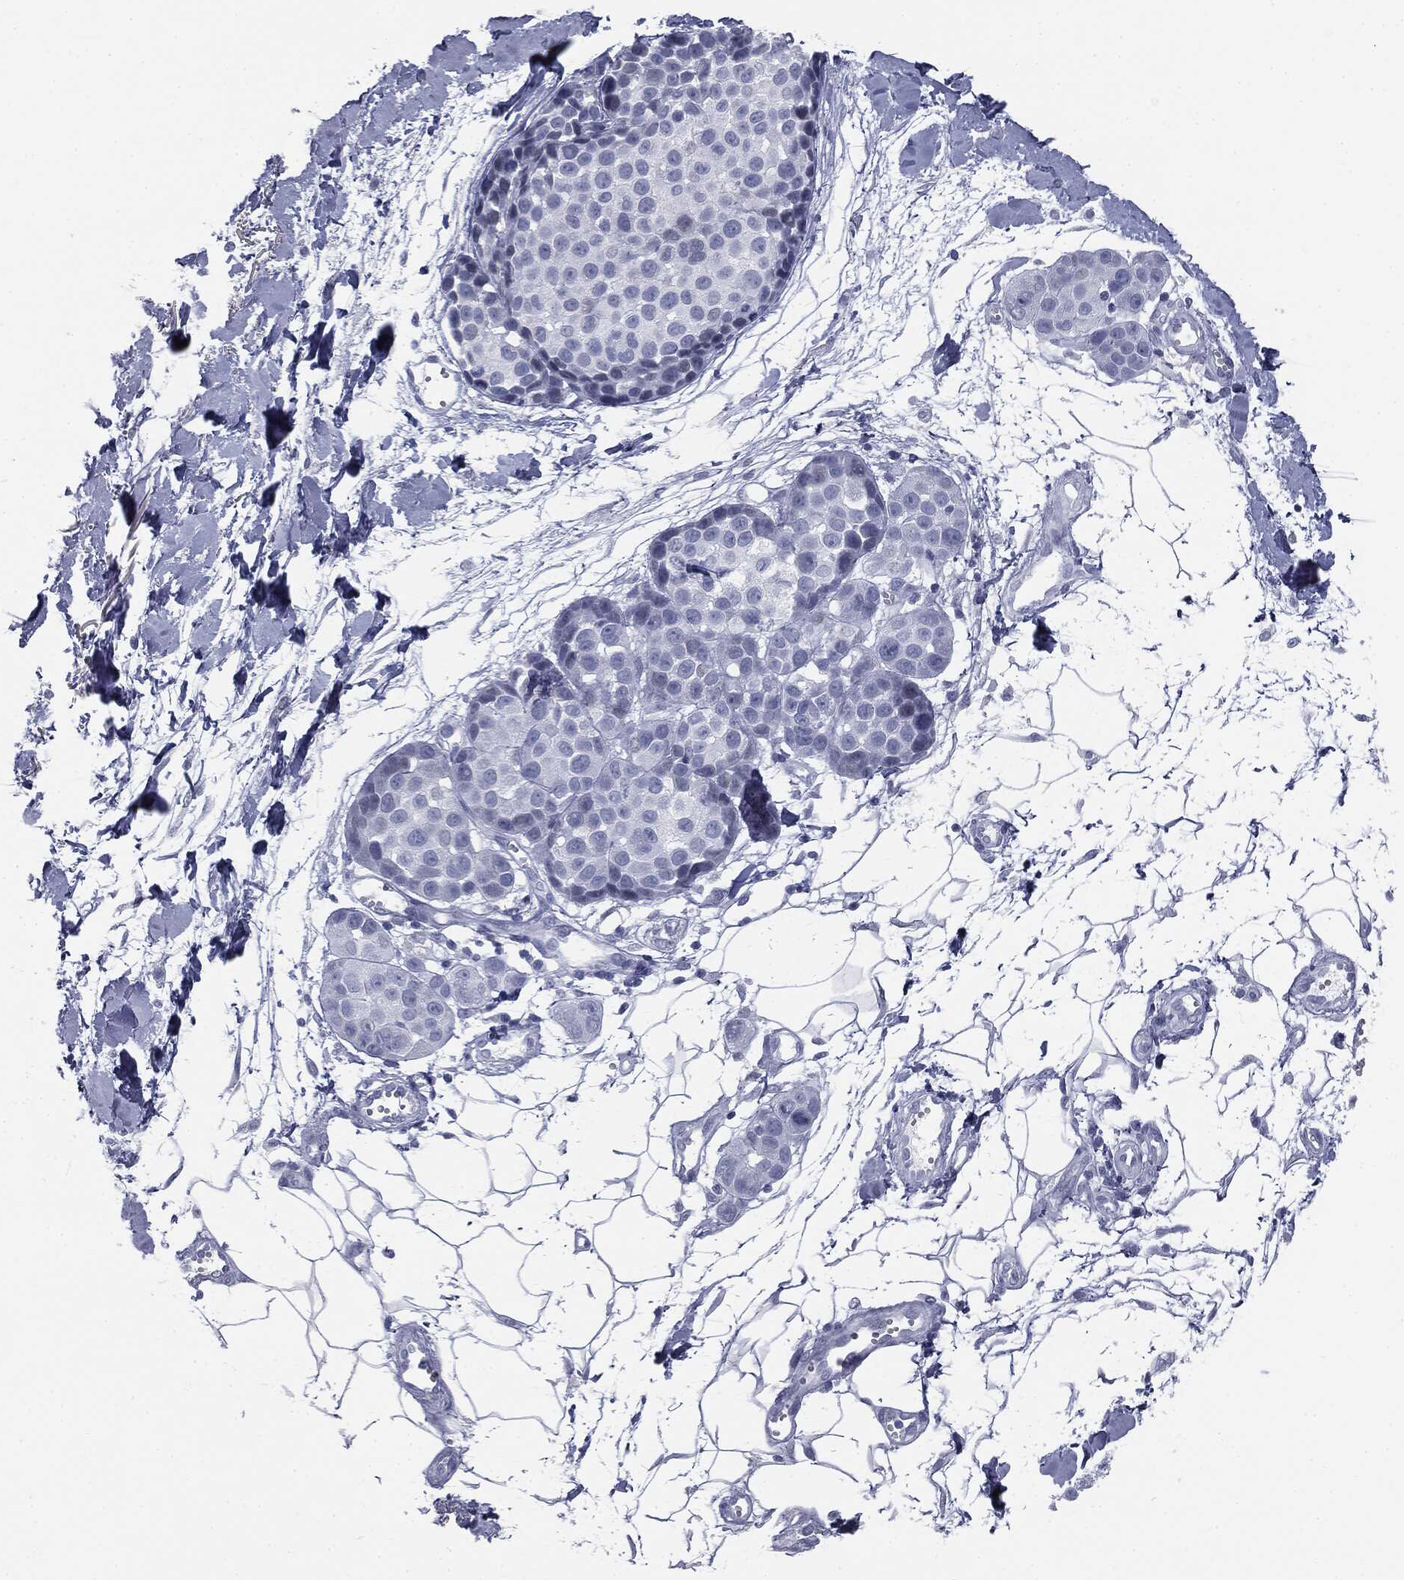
{"staining": {"intensity": "negative", "quantity": "none", "location": "none"}, "tissue": "melanoma", "cell_type": "Tumor cells", "image_type": "cancer", "snomed": [{"axis": "morphology", "description": "Malignant melanoma, NOS"}, {"axis": "topography", "description": "Skin"}], "caption": "Tumor cells are negative for protein expression in human melanoma.", "gene": "TPO", "patient": {"sex": "female", "age": 86}}